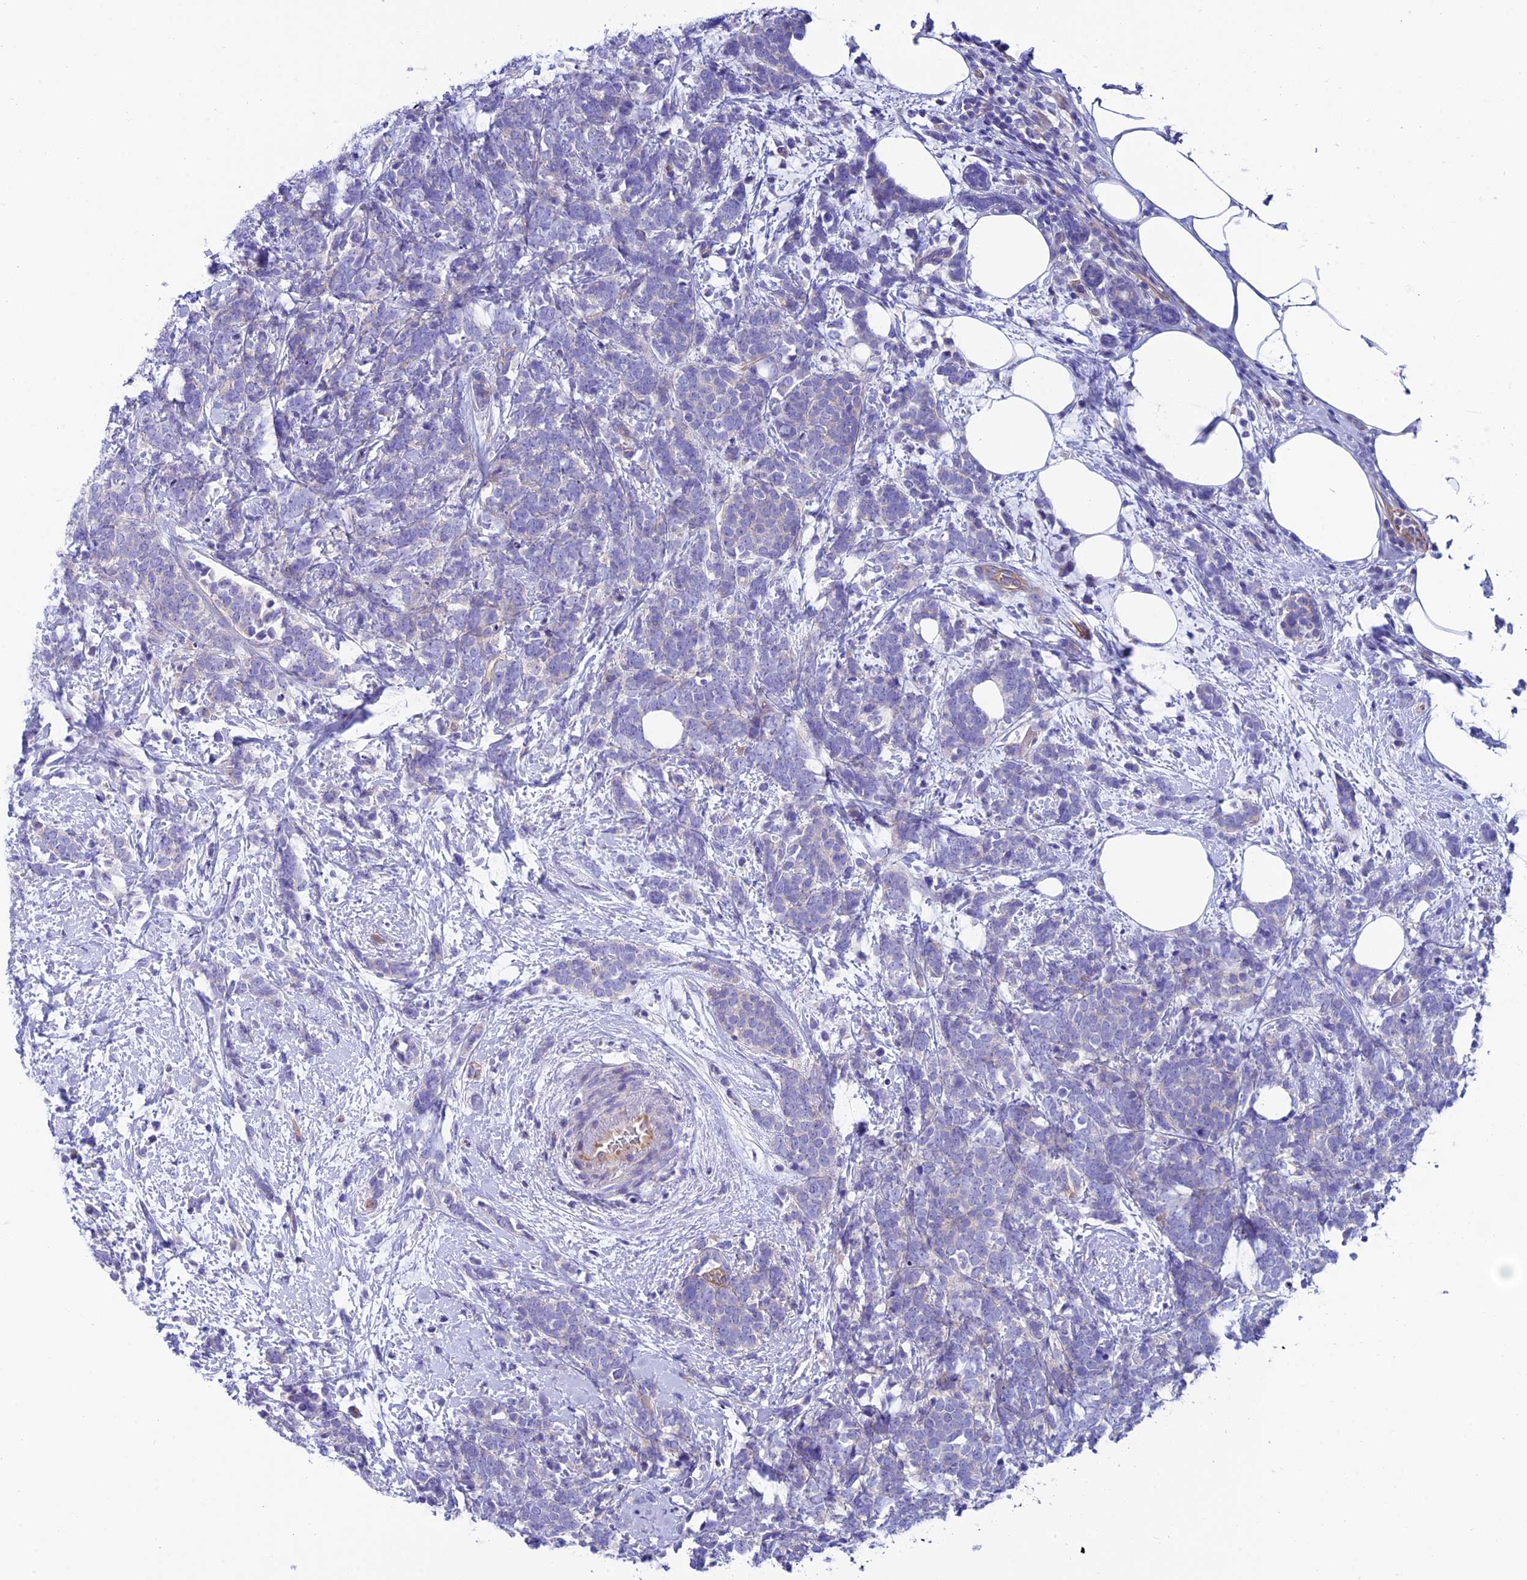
{"staining": {"intensity": "negative", "quantity": "none", "location": "none"}, "tissue": "breast cancer", "cell_type": "Tumor cells", "image_type": "cancer", "snomed": [{"axis": "morphology", "description": "Lobular carcinoma"}, {"axis": "topography", "description": "Breast"}], "caption": "Tumor cells are negative for protein expression in human breast cancer (lobular carcinoma). (DAB immunohistochemistry with hematoxylin counter stain).", "gene": "PPFIA3", "patient": {"sex": "female", "age": 58}}